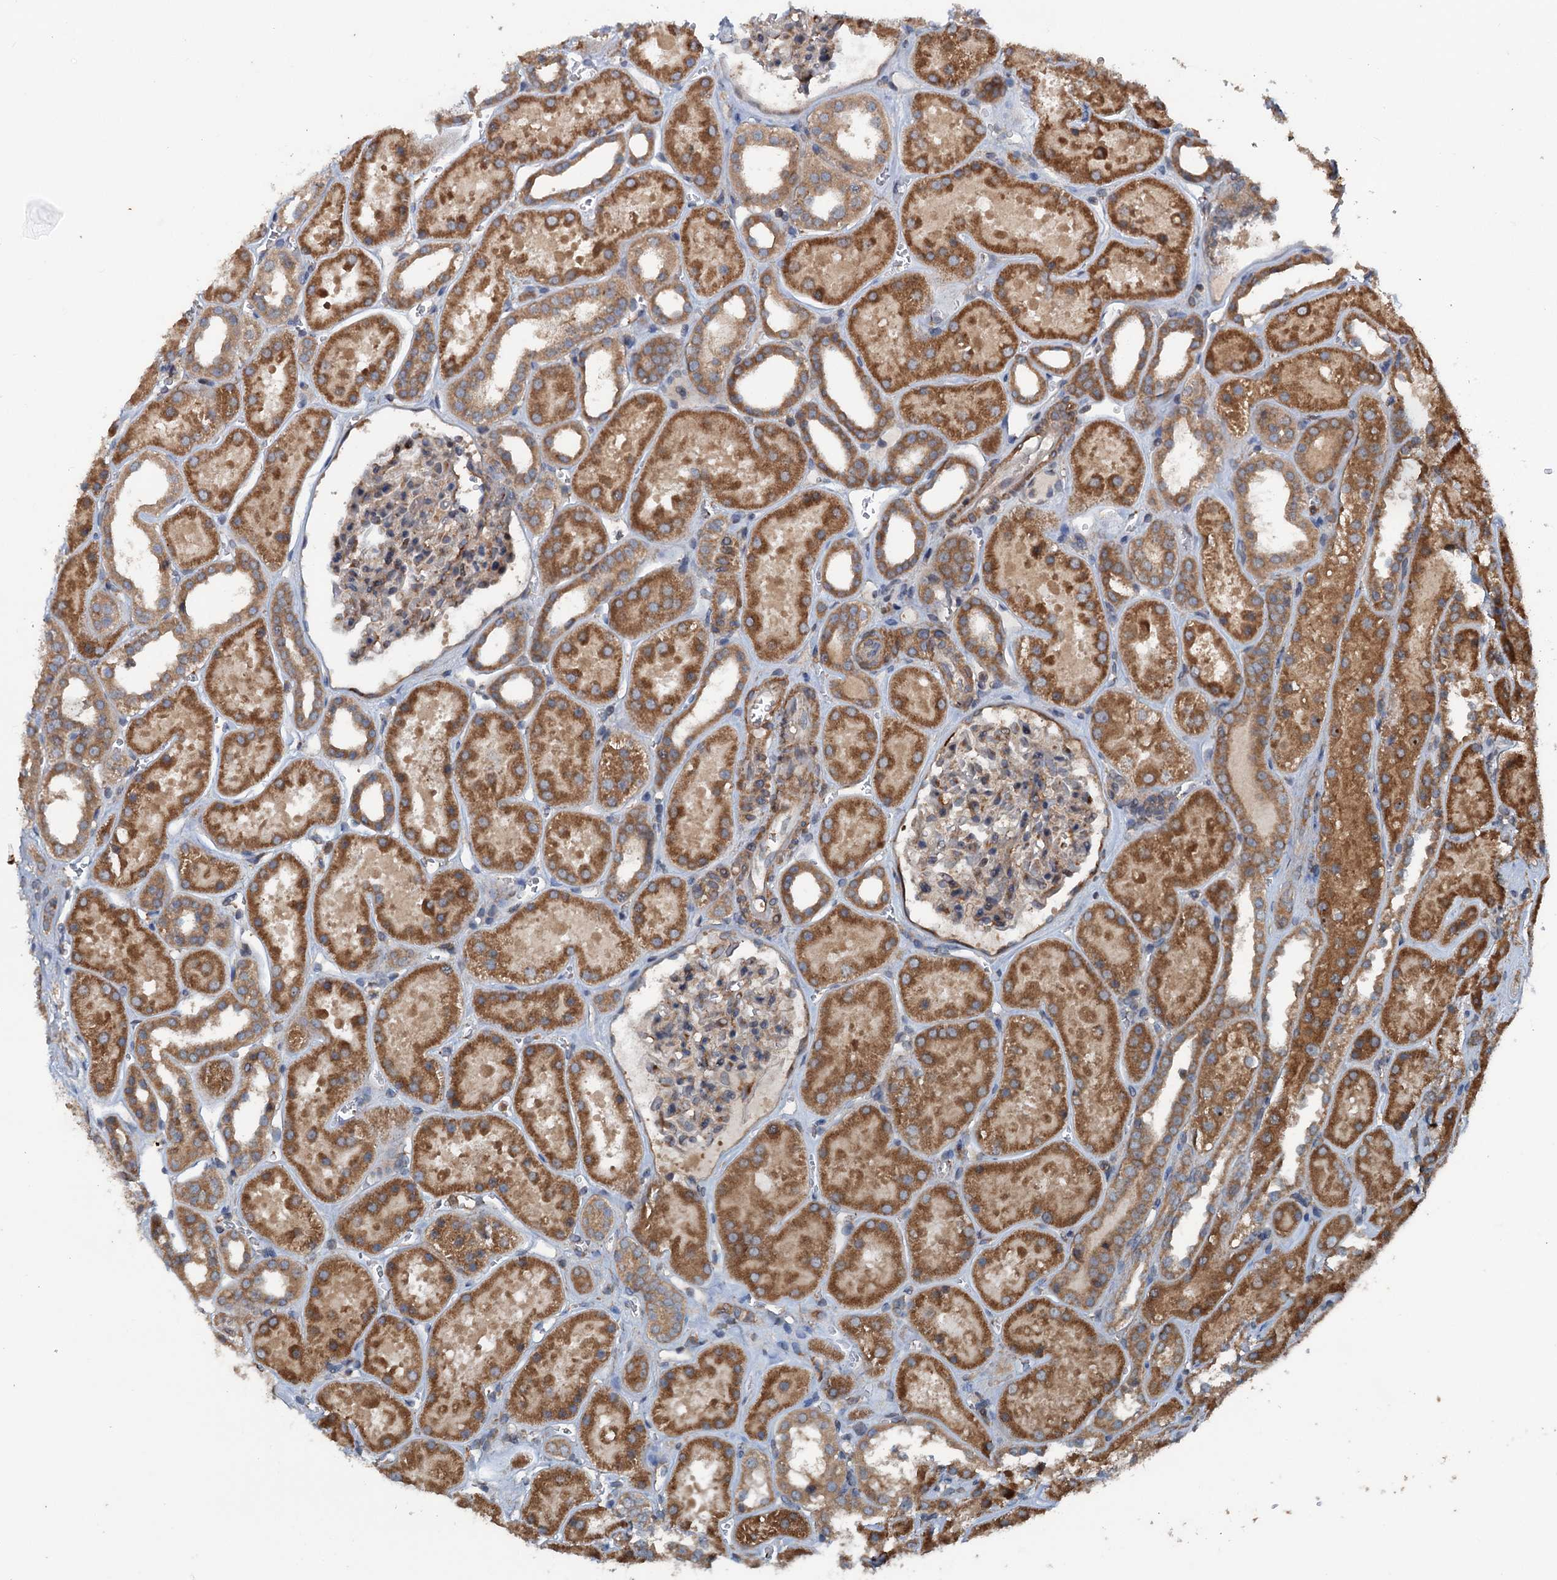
{"staining": {"intensity": "weak", "quantity": "25%-75%", "location": "cytoplasmic/membranous"}, "tissue": "kidney", "cell_type": "Cells in glomeruli", "image_type": "normal", "snomed": [{"axis": "morphology", "description": "Normal tissue, NOS"}, {"axis": "topography", "description": "Kidney"}], "caption": "Kidney stained with DAB (3,3'-diaminobenzidine) immunohistochemistry displays low levels of weak cytoplasmic/membranous positivity in about 25%-75% of cells in glomeruli. Ihc stains the protein in brown and the nuclei are stained blue.", "gene": "TEDC1", "patient": {"sex": "female", "age": 41}}